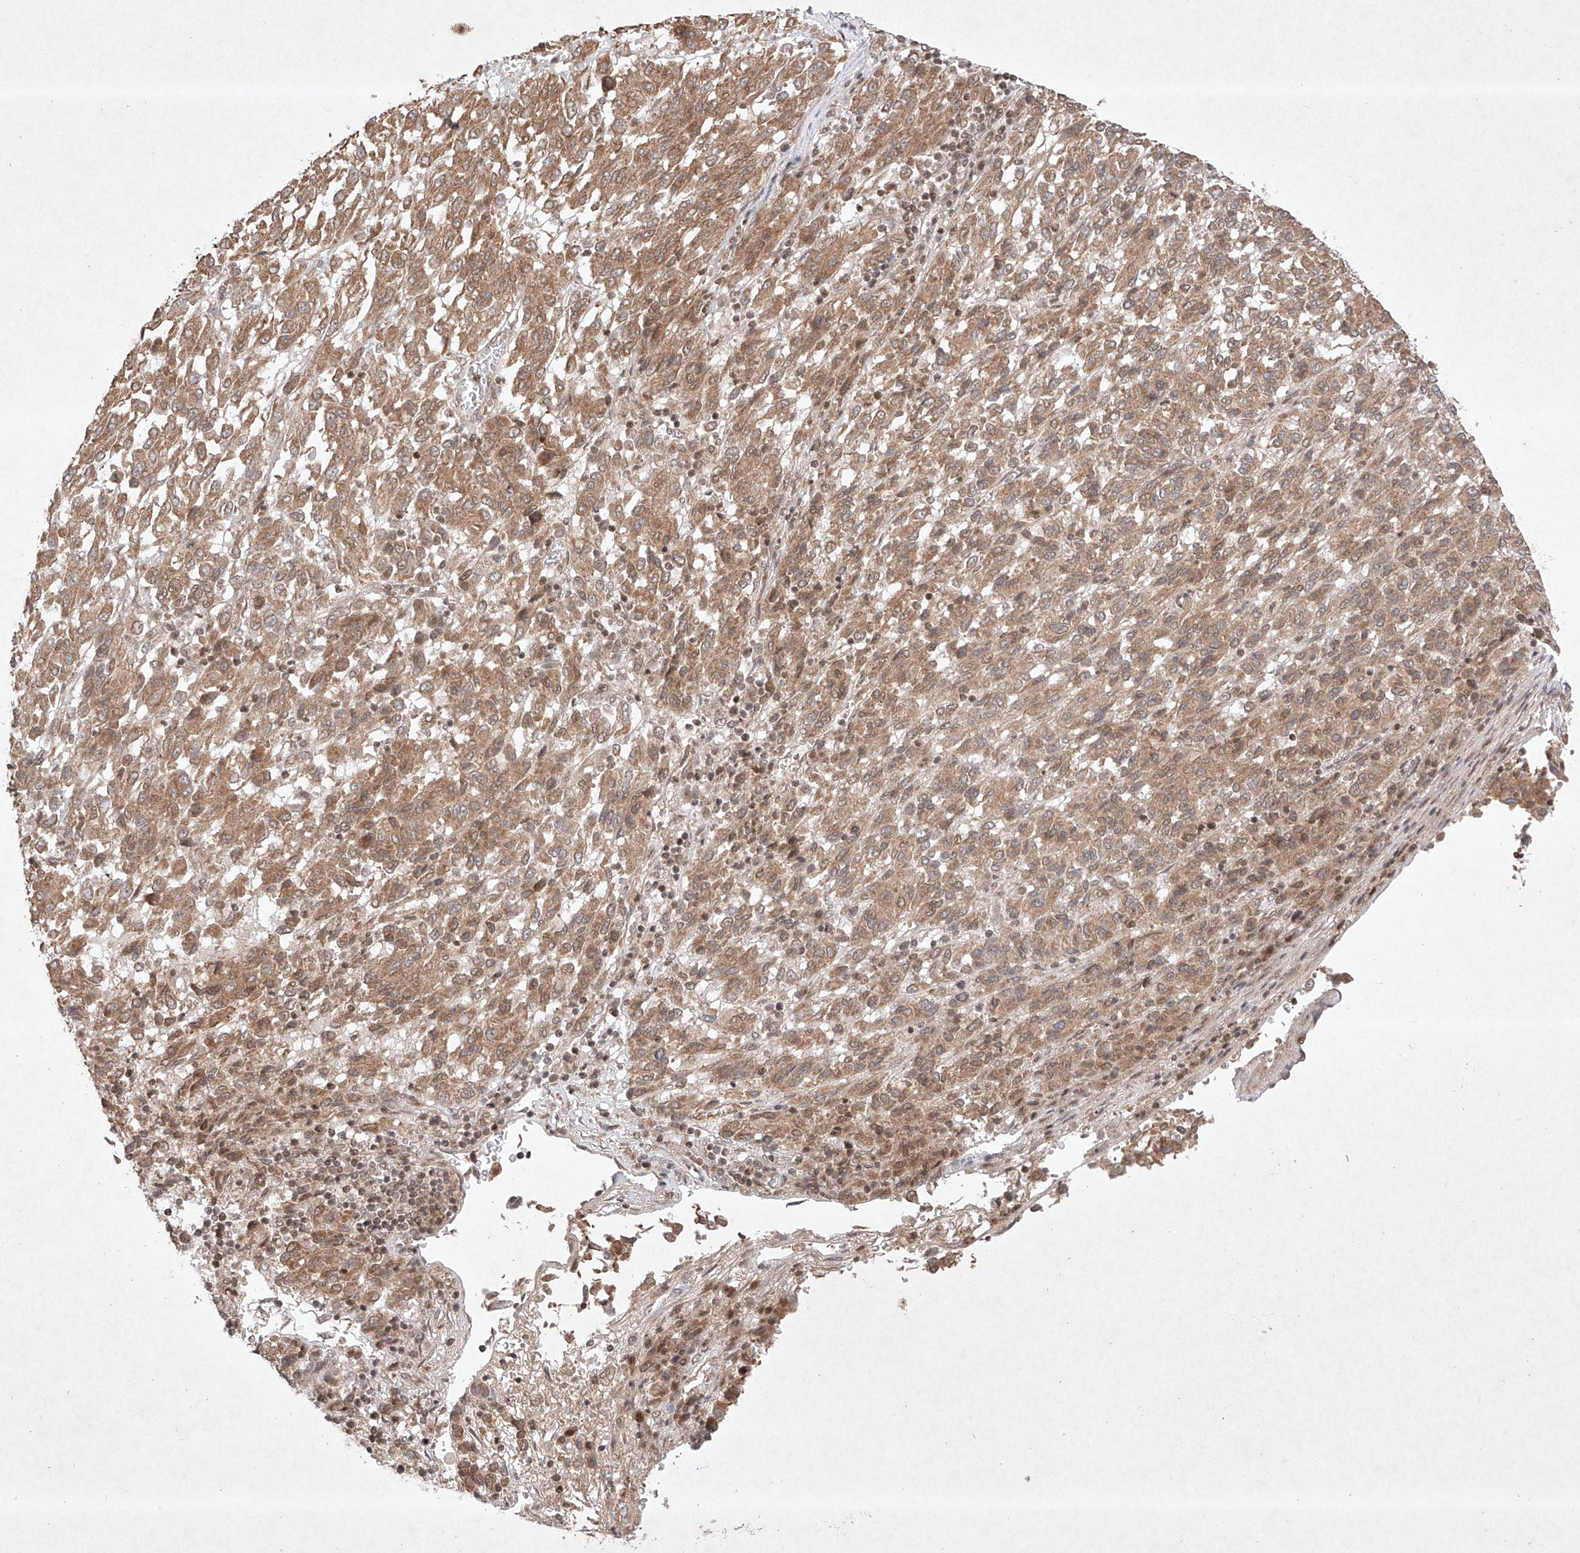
{"staining": {"intensity": "moderate", "quantity": ">75%", "location": "cytoplasmic/membranous"}, "tissue": "melanoma", "cell_type": "Tumor cells", "image_type": "cancer", "snomed": [{"axis": "morphology", "description": "Malignant melanoma, Metastatic site"}, {"axis": "topography", "description": "Lung"}], "caption": "A histopathology image showing moderate cytoplasmic/membranous expression in approximately >75% of tumor cells in malignant melanoma (metastatic site), as visualized by brown immunohistochemical staining.", "gene": "RNF31", "patient": {"sex": "male", "age": 64}}